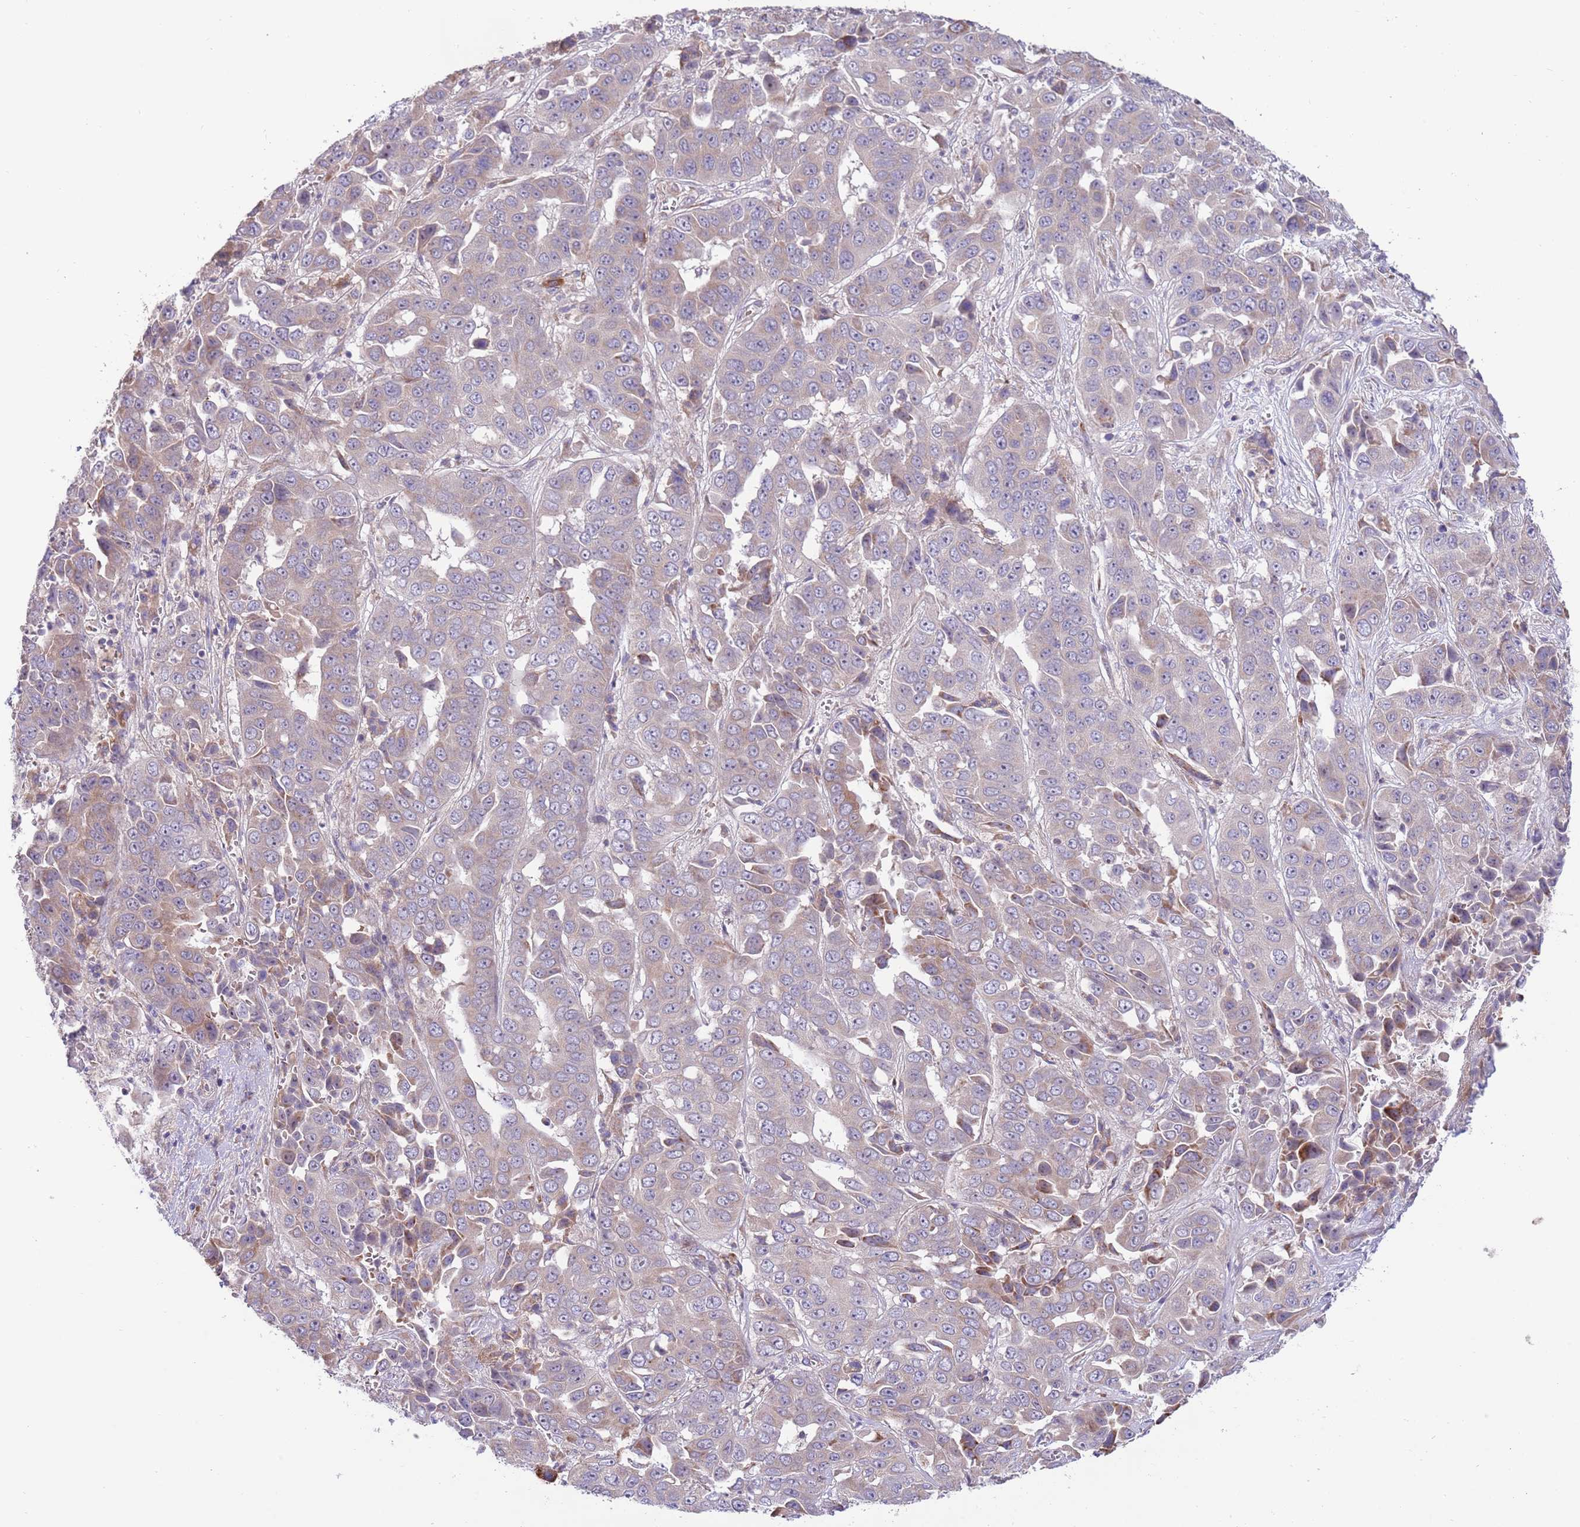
{"staining": {"intensity": "weak", "quantity": "<25%", "location": "cytoplasmic/membranous"}, "tissue": "liver cancer", "cell_type": "Tumor cells", "image_type": "cancer", "snomed": [{"axis": "morphology", "description": "Cholangiocarcinoma"}, {"axis": "topography", "description": "Liver"}], "caption": "Liver cancer (cholangiocarcinoma) stained for a protein using IHC demonstrates no positivity tumor cells.", "gene": "DAND5", "patient": {"sex": "female", "age": 52}}